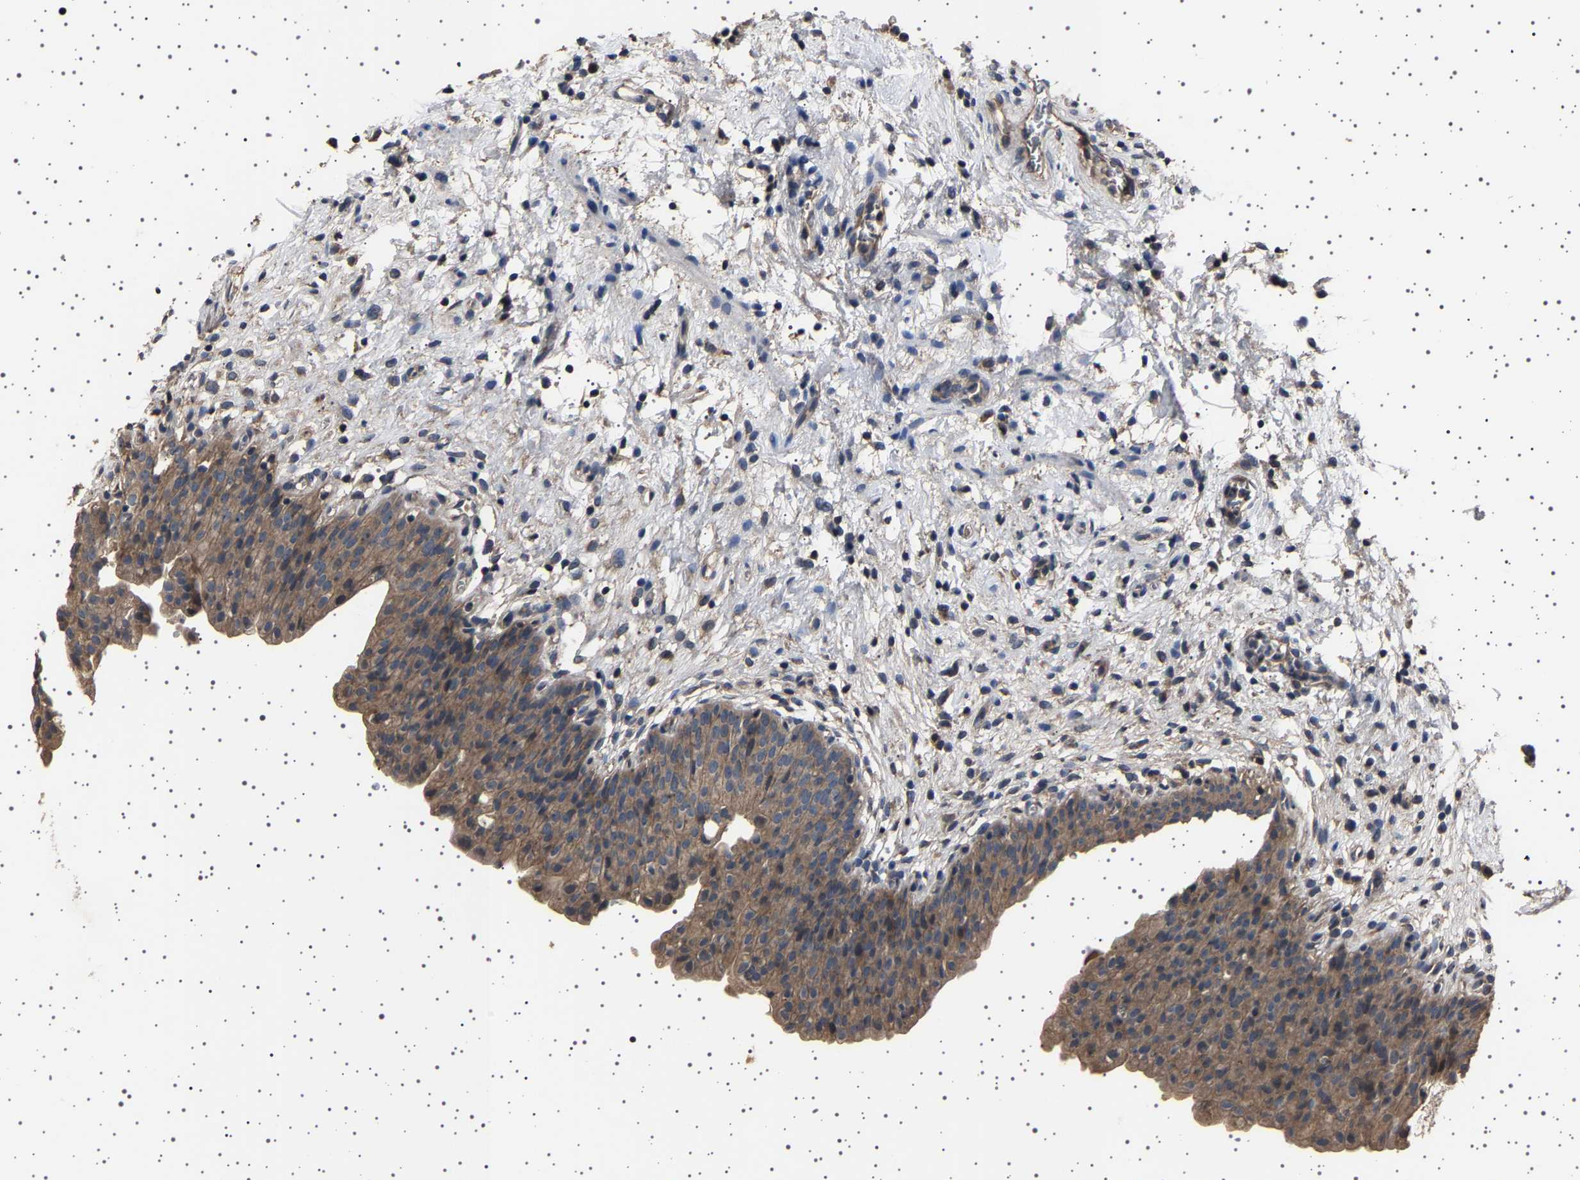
{"staining": {"intensity": "moderate", "quantity": ">75%", "location": "cytoplasmic/membranous"}, "tissue": "urinary bladder", "cell_type": "Urothelial cells", "image_type": "normal", "snomed": [{"axis": "morphology", "description": "Normal tissue, NOS"}, {"axis": "topography", "description": "Urinary bladder"}], "caption": "Unremarkable urinary bladder was stained to show a protein in brown. There is medium levels of moderate cytoplasmic/membranous expression in about >75% of urothelial cells.", "gene": "NCKAP1", "patient": {"sex": "male", "age": 37}}